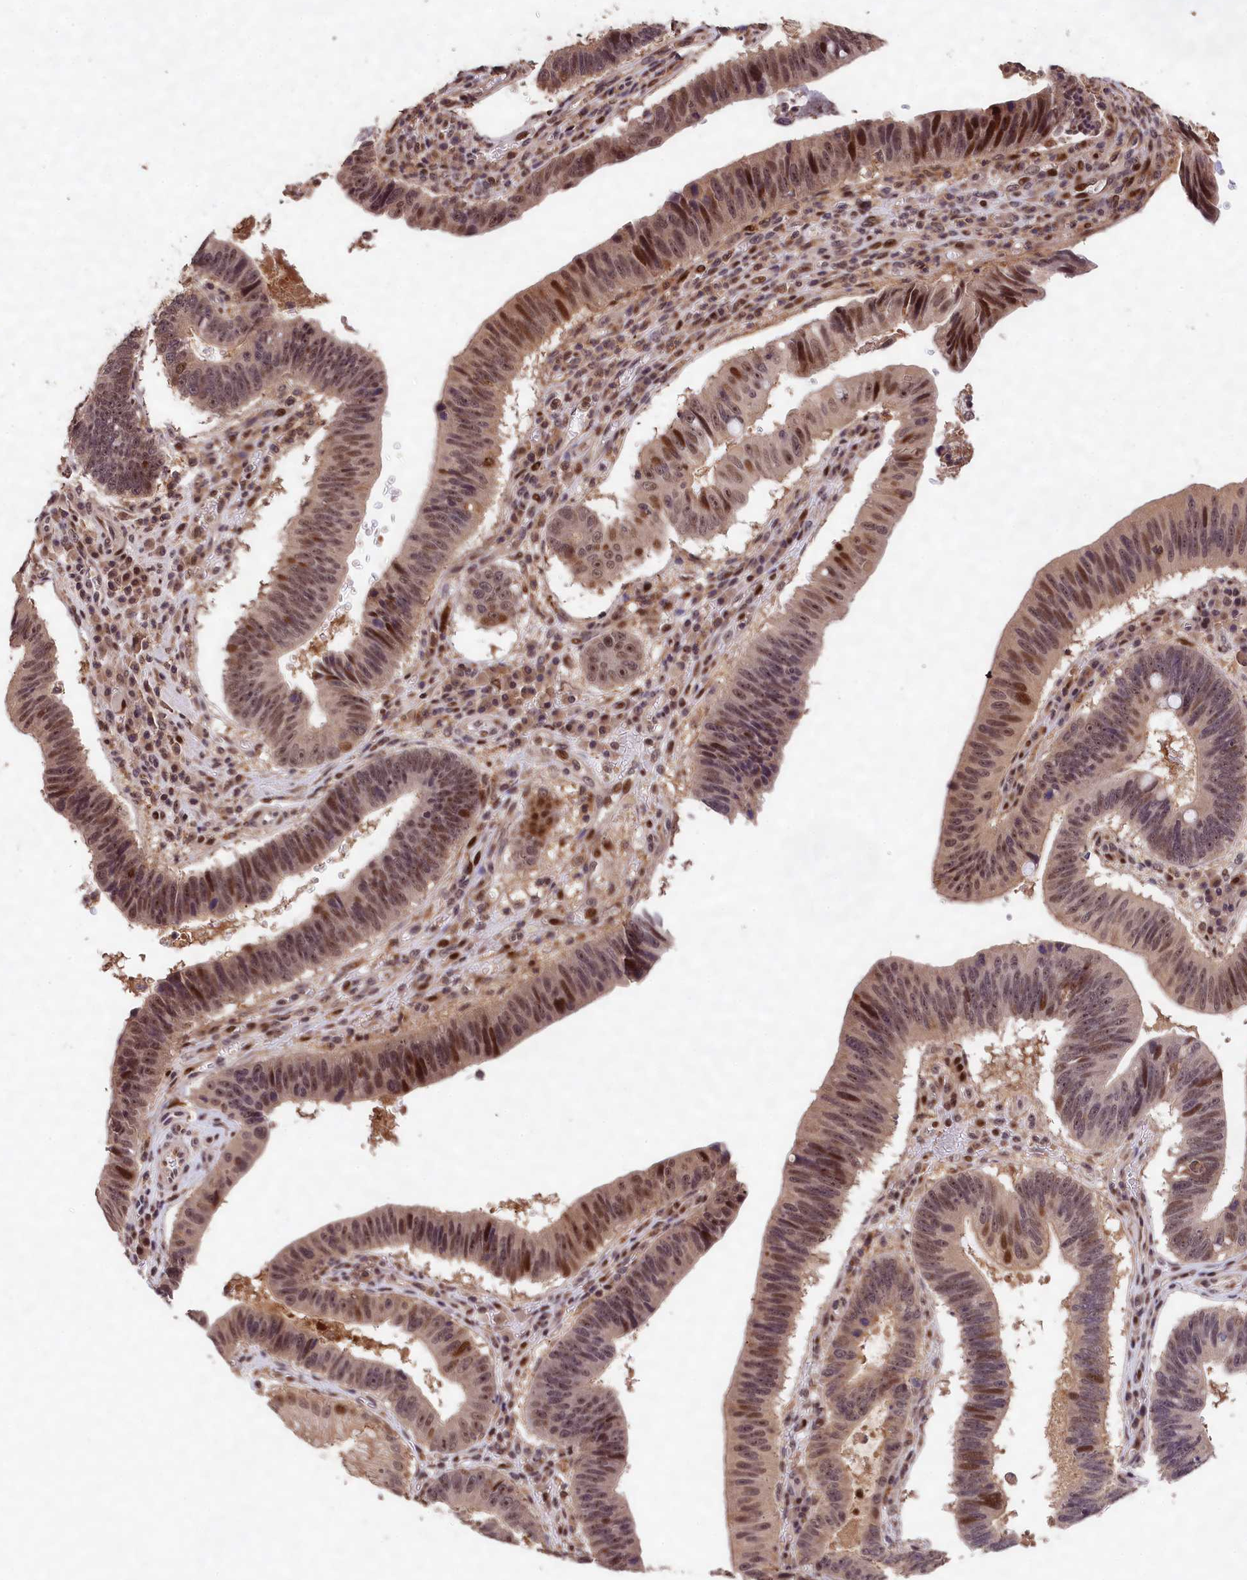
{"staining": {"intensity": "moderate", "quantity": ">75%", "location": "nuclear"}, "tissue": "stomach cancer", "cell_type": "Tumor cells", "image_type": "cancer", "snomed": [{"axis": "morphology", "description": "Adenocarcinoma, NOS"}, {"axis": "topography", "description": "Stomach"}], "caption": "Tumor cells show medium levels of moderate nuclear expression in about >75% of cells in human stomach cancer (adenocarcinoma).", "gene": "PHAF1", "patient": {"sex": "male", "age": 59}}